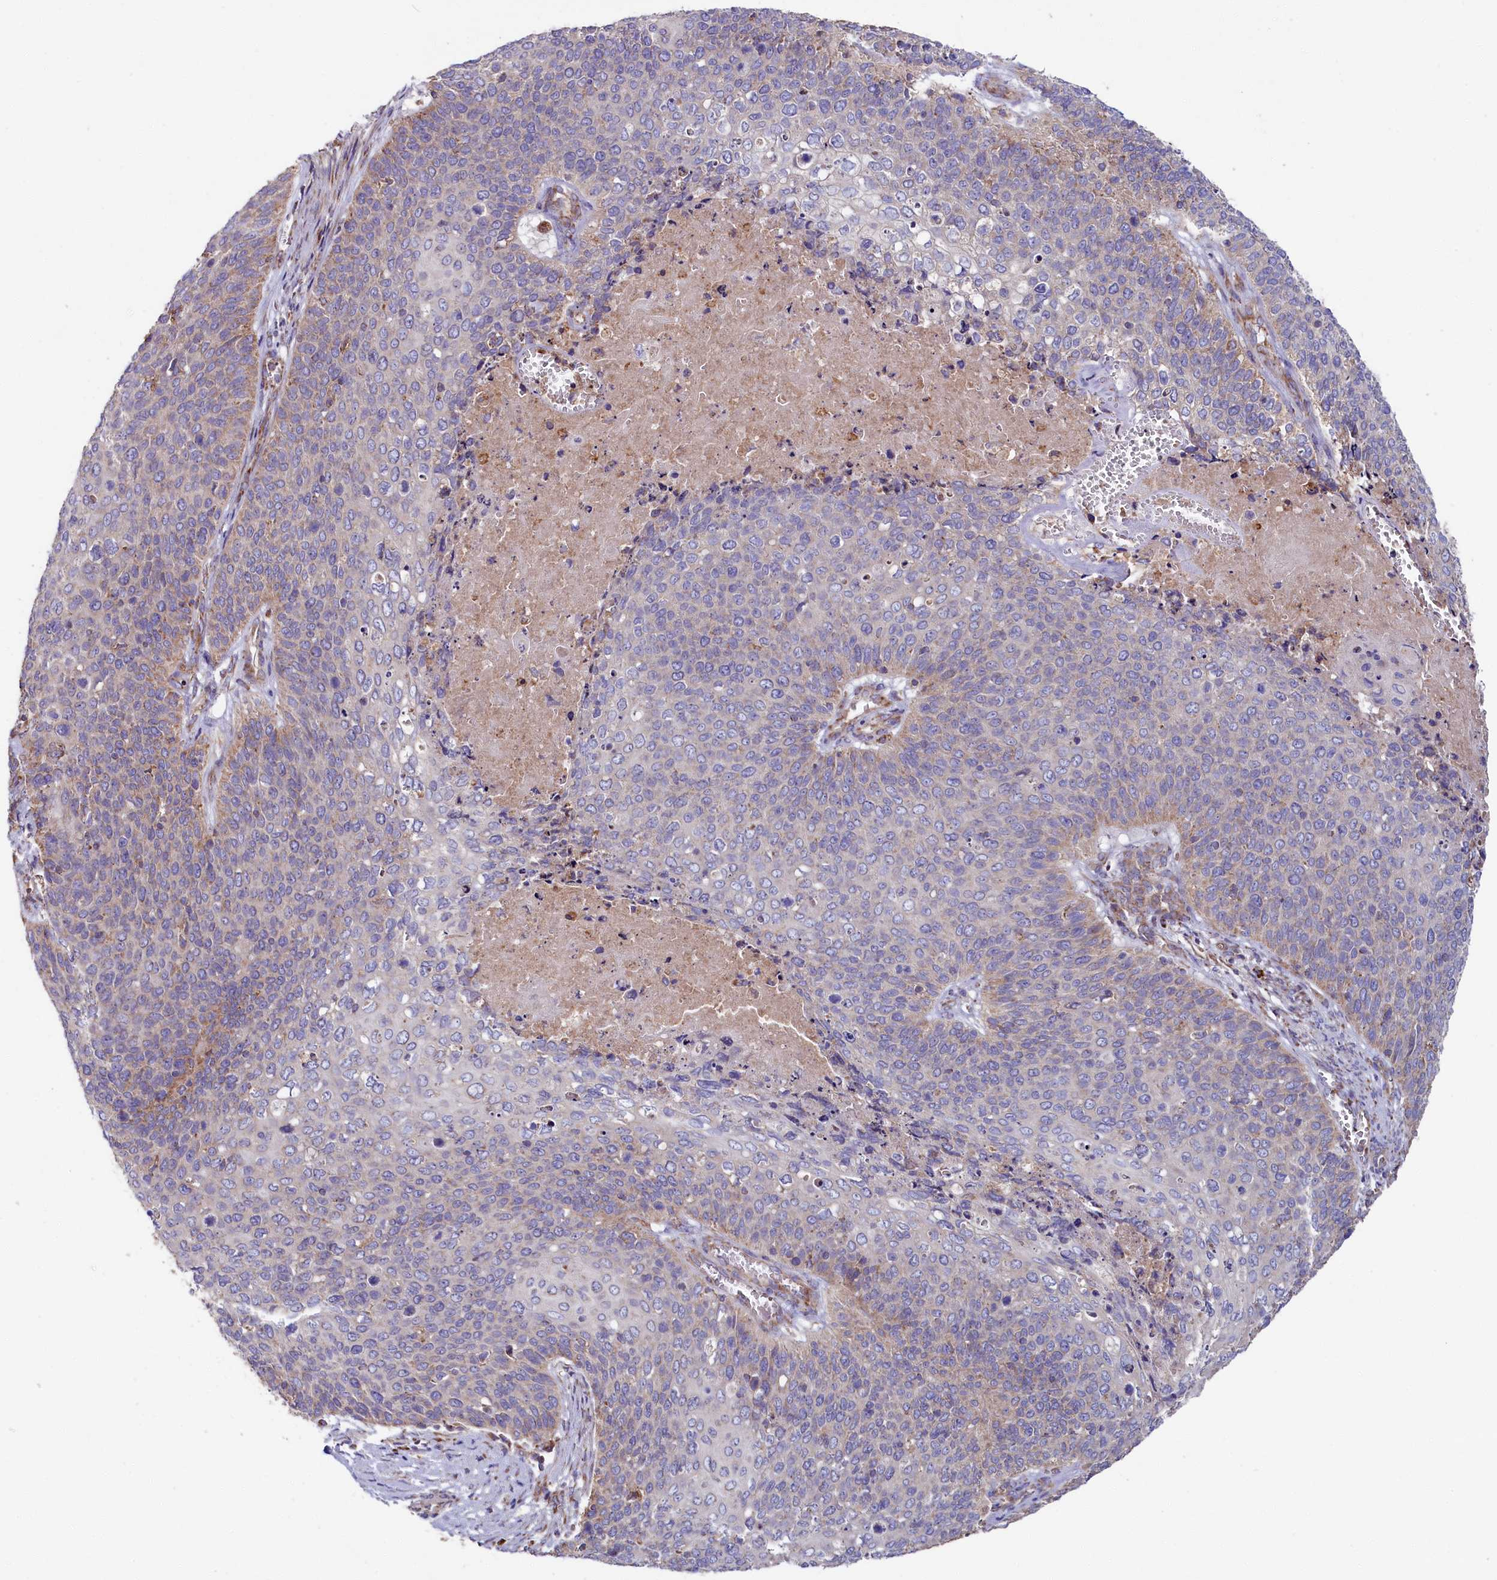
{"staining": {"intensity": "weak", "quantity": "<25%", "location": "cytoplasmic/membranous"}, "tissue": "cervical cancer", "cell_type": "Tumor cells", "image_type": "cancer", "snomed": [{"axis": "morphology", "description": "Squamous cell carcinoma, NOS"}, {"axis": "topography", "description": "Cervix"}], "caption": "There is no significant staining in tumor cells of cervical cancer (squamous cell carcinoma). Nuclei are stained in blue.", "gene": "ZSWIM1", "patient": {"sex": "female", "age": 39}}